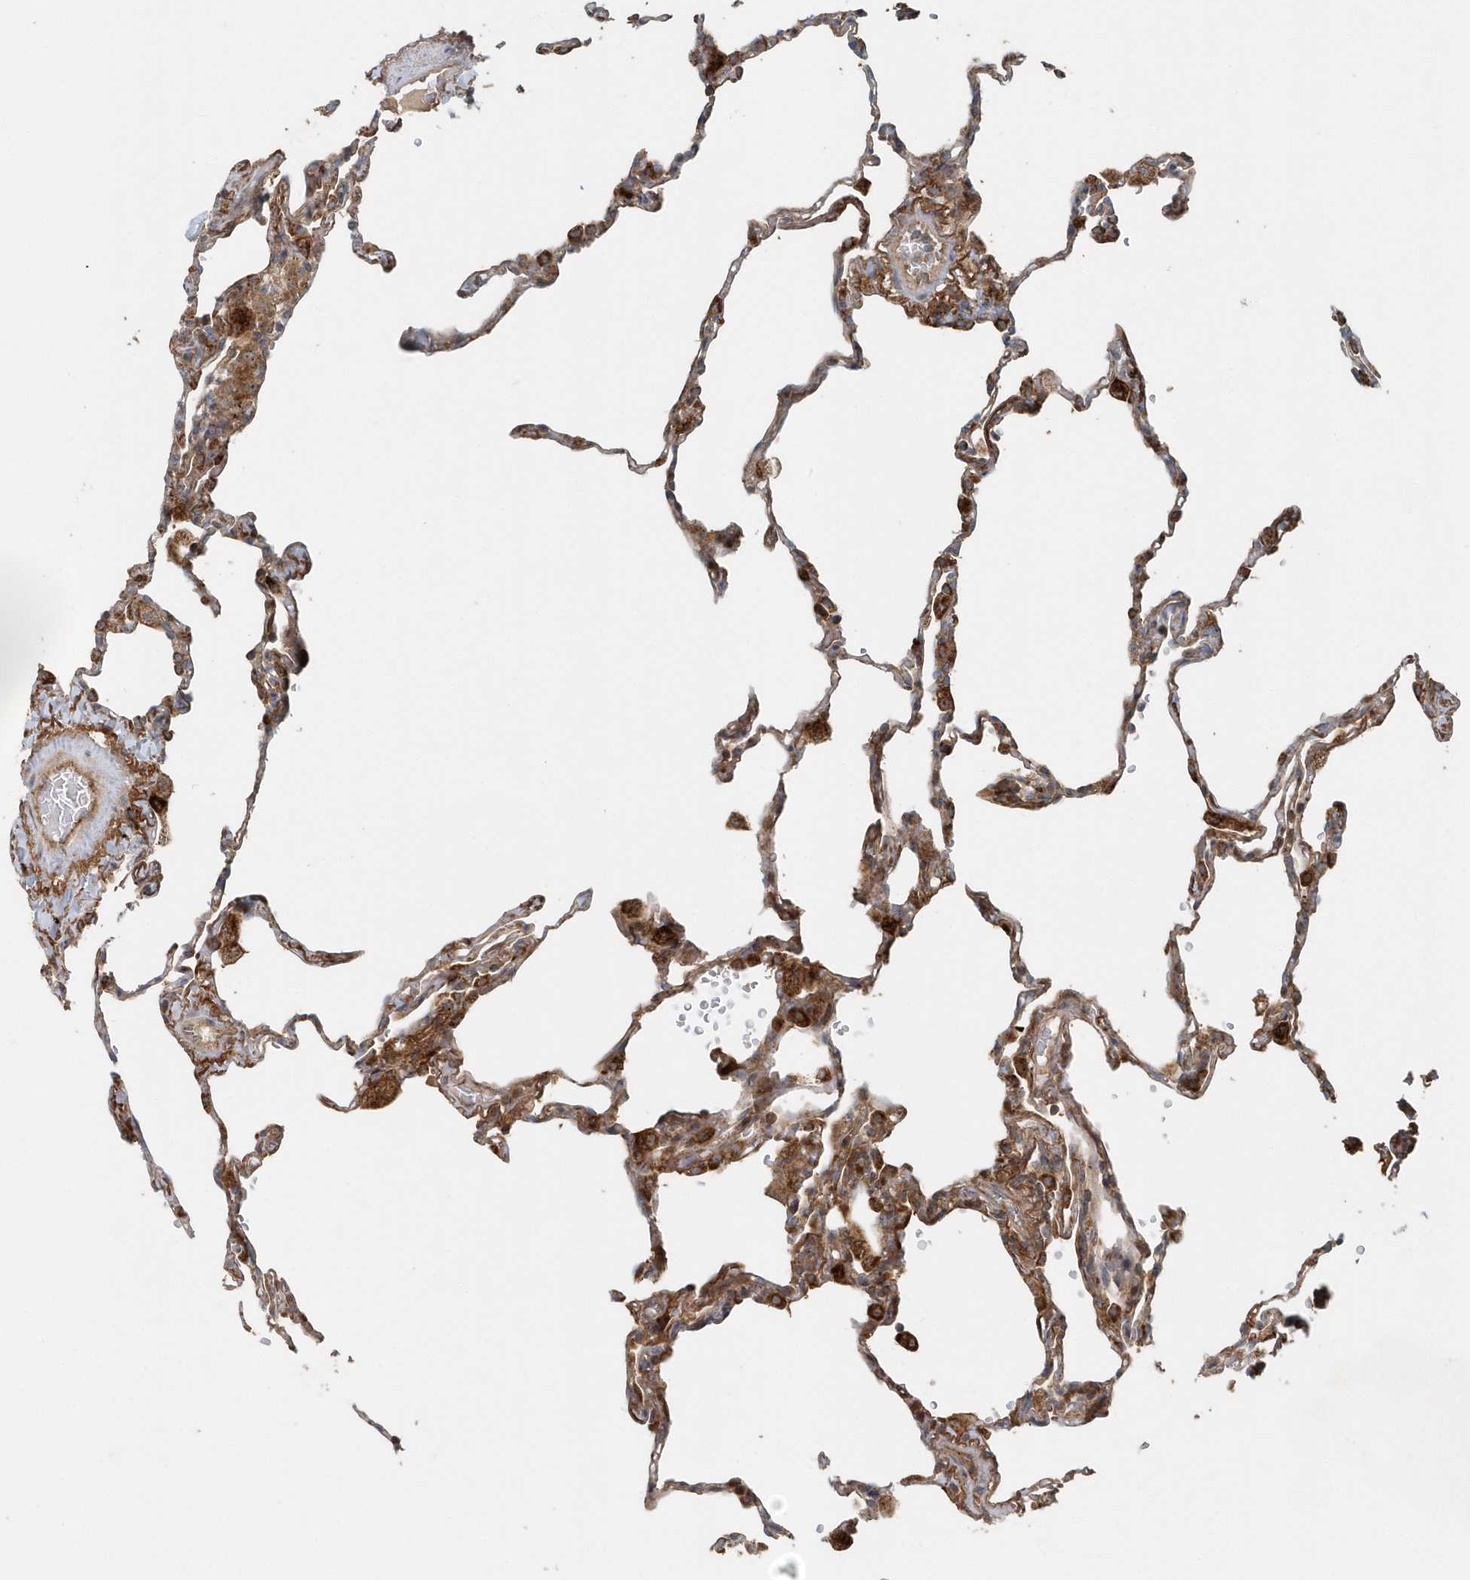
{"staining": {"intensity": "strong", "quantity": "<25%", "location": "cytoplasmic/membranous"}, "tissue": "lung", "cell_type": "Alveolar cells", "image_type": "normal", "snomed": [{"axis": "morphology", "description": "Normal tissue, NOS"}, {"axis": "topography", "description": "Lung"}], "caption": "Strong cytoplasmic/membranous positivity is present in about <25% of alveolar cells in benign lung. The staining is performed using DAB brown chromogen to label protein expression. The nuclei are counter-stained blue using hematoxylin.", "gene": "MMUT", "patient": {"sex": "male", "age": 59}}